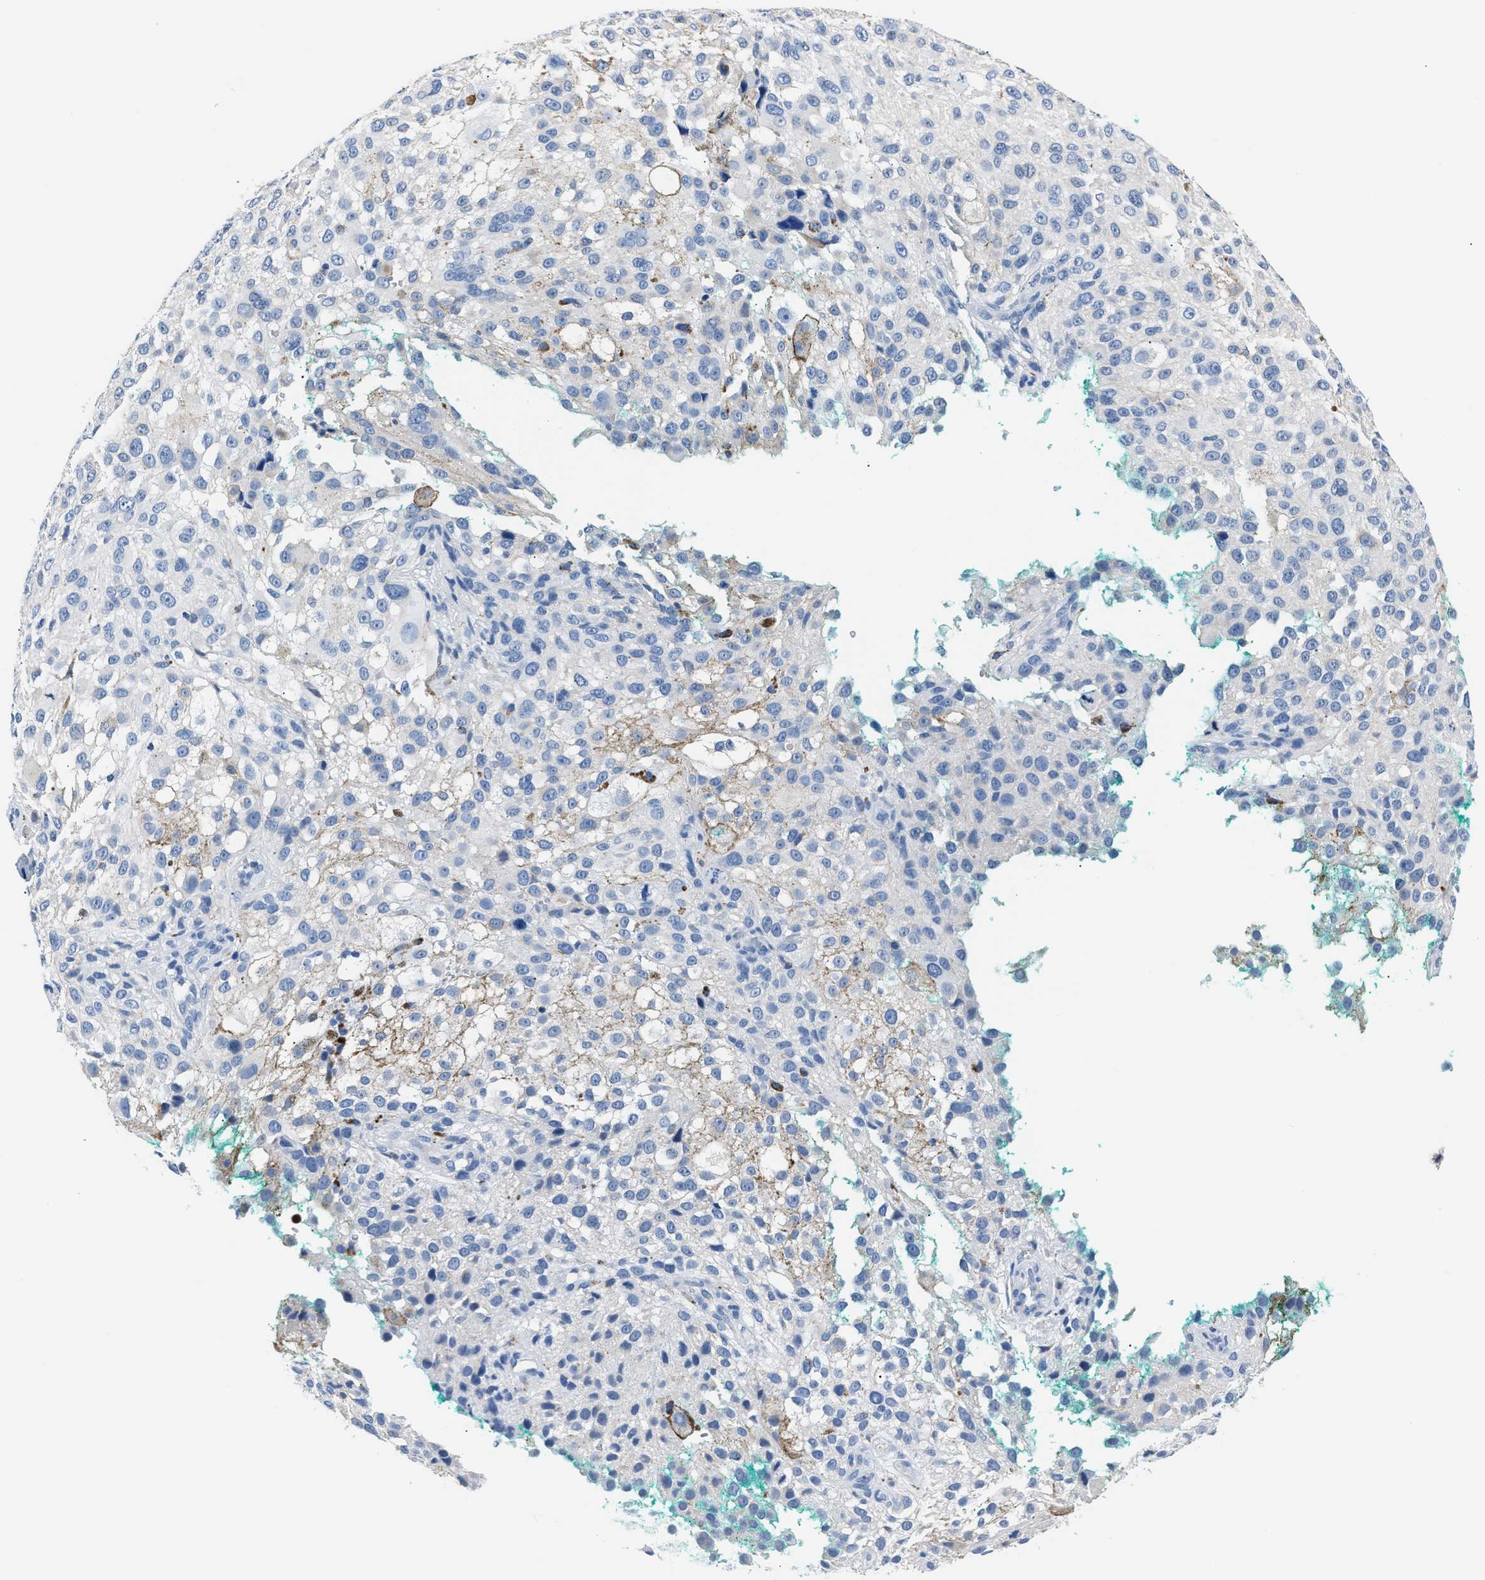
{"staining": {"intensity": "negative", "quantity": "none", "location": "none"}, "tissue": "melanoma", "cell_type": "Tumor cells", "image_type": "cancer", "snomed": [{"axis": "morphology", "description": "Necrosis, NOS"}, {"axis": "morphology", "description": "Malignant melanoma, NOS"}, {"axis": "topography", "description": "Skin"}], "caption": "Protein analysis of malignant melanoma exhibits no significant positivity in tumor cells. Brightfield microscopy of IHC stained with DAB (3,3'-diaminobenzidine) (brown) and hematoxylin (blue), captured at high magnification.", "gene": "AMACR", "patient": {"sex": "female", "age": 87}}